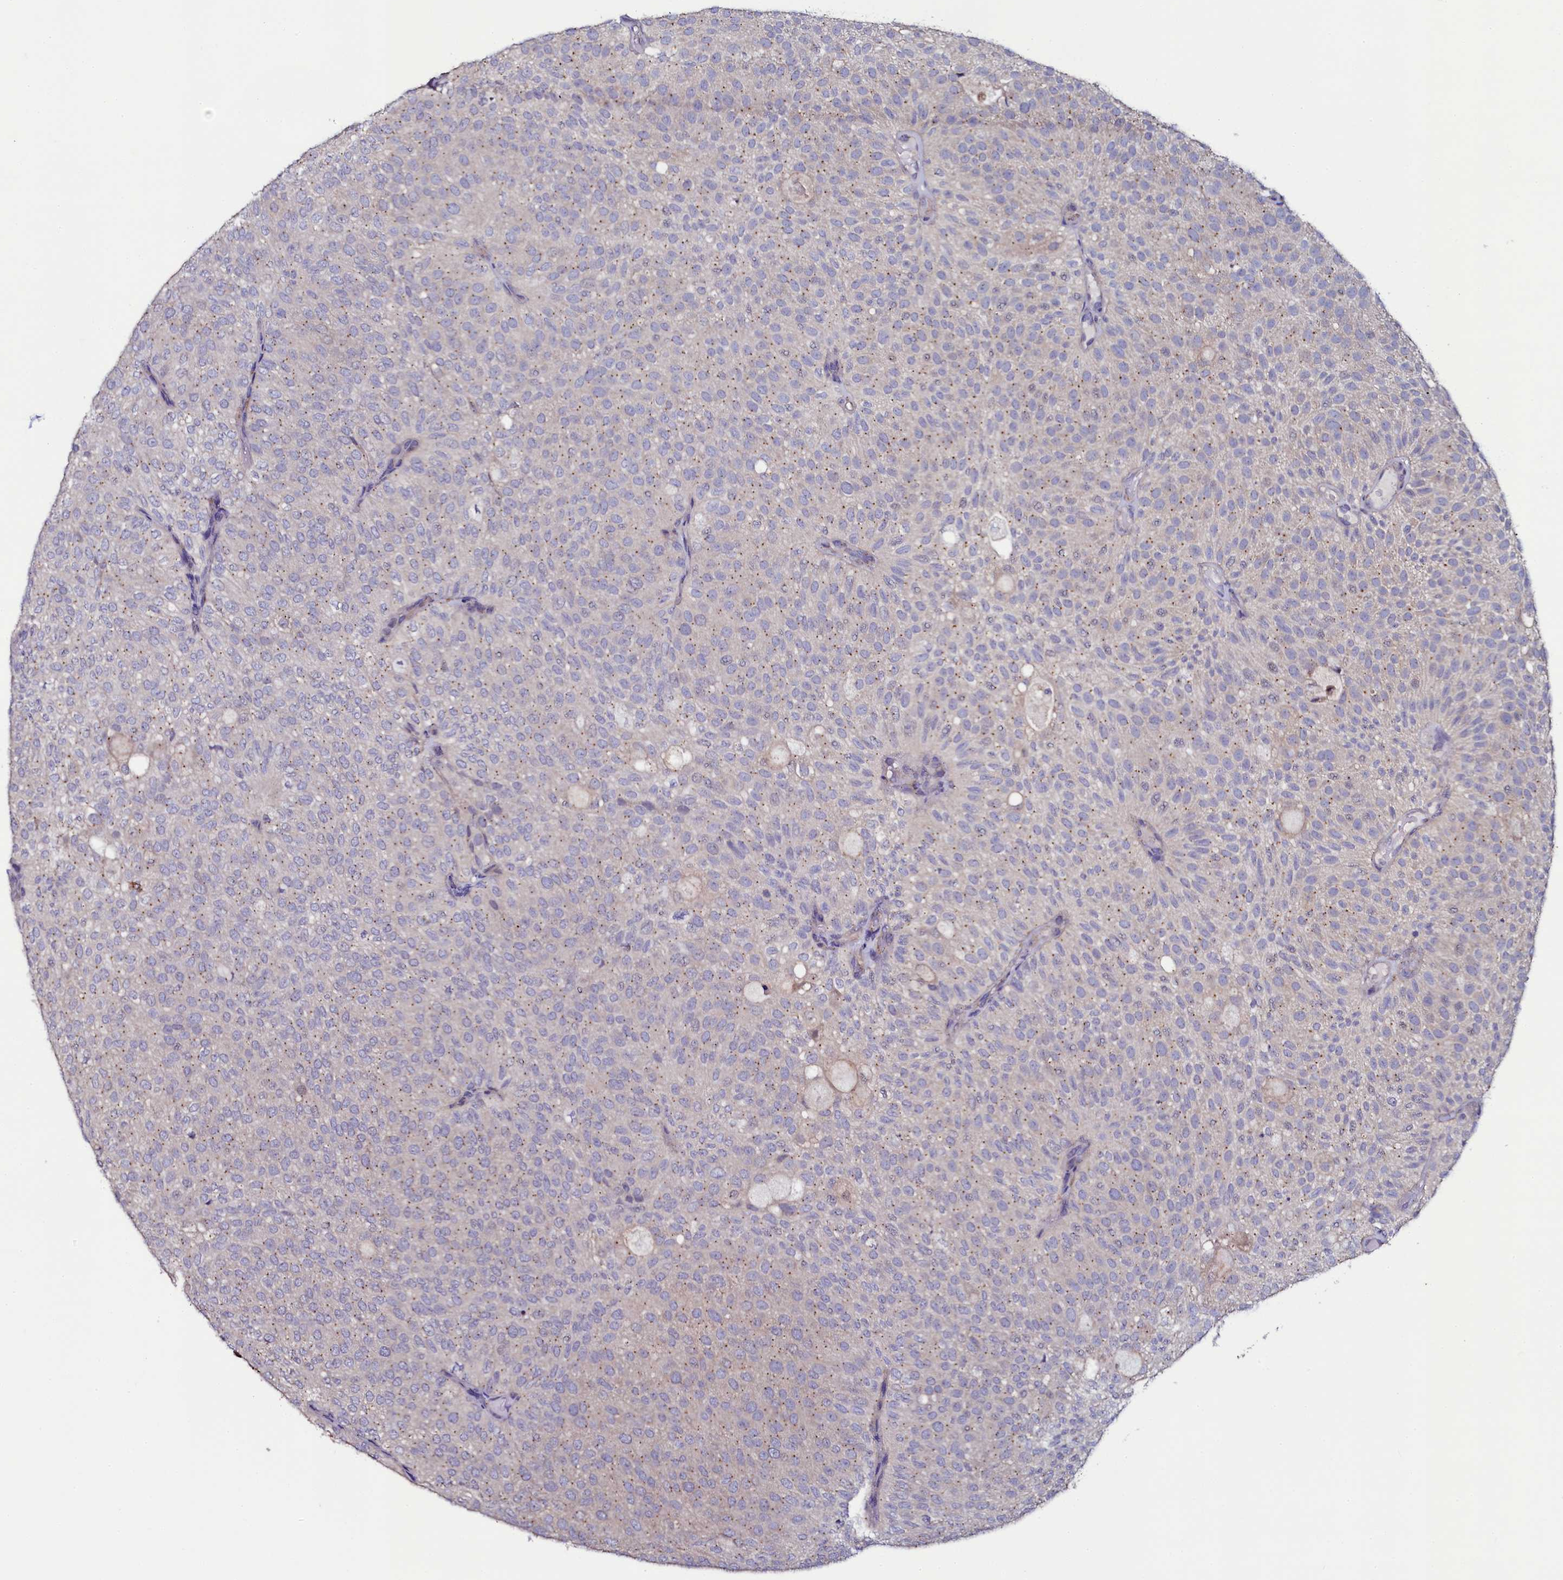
{"staining": {"intensity": "weak", "quantity": "<25%", "location": "cytoplasmic/membranous"}, "tissue": "urothelial cancer", "cell_type": "Tumor cells", "image_type": "cancer", "snomed": [{"axis": "morphology", "description": "Urothelial carcinoma, Low grade"}, {"axis": "topography", "description": "Urinary bladder"}], "caption": "The micrograph exhibits no significant positivity in tumor cells of low-grade urothelial carcinoma.", "gene": "USPL1", "patient": {"sex": "male", "age": 78}}